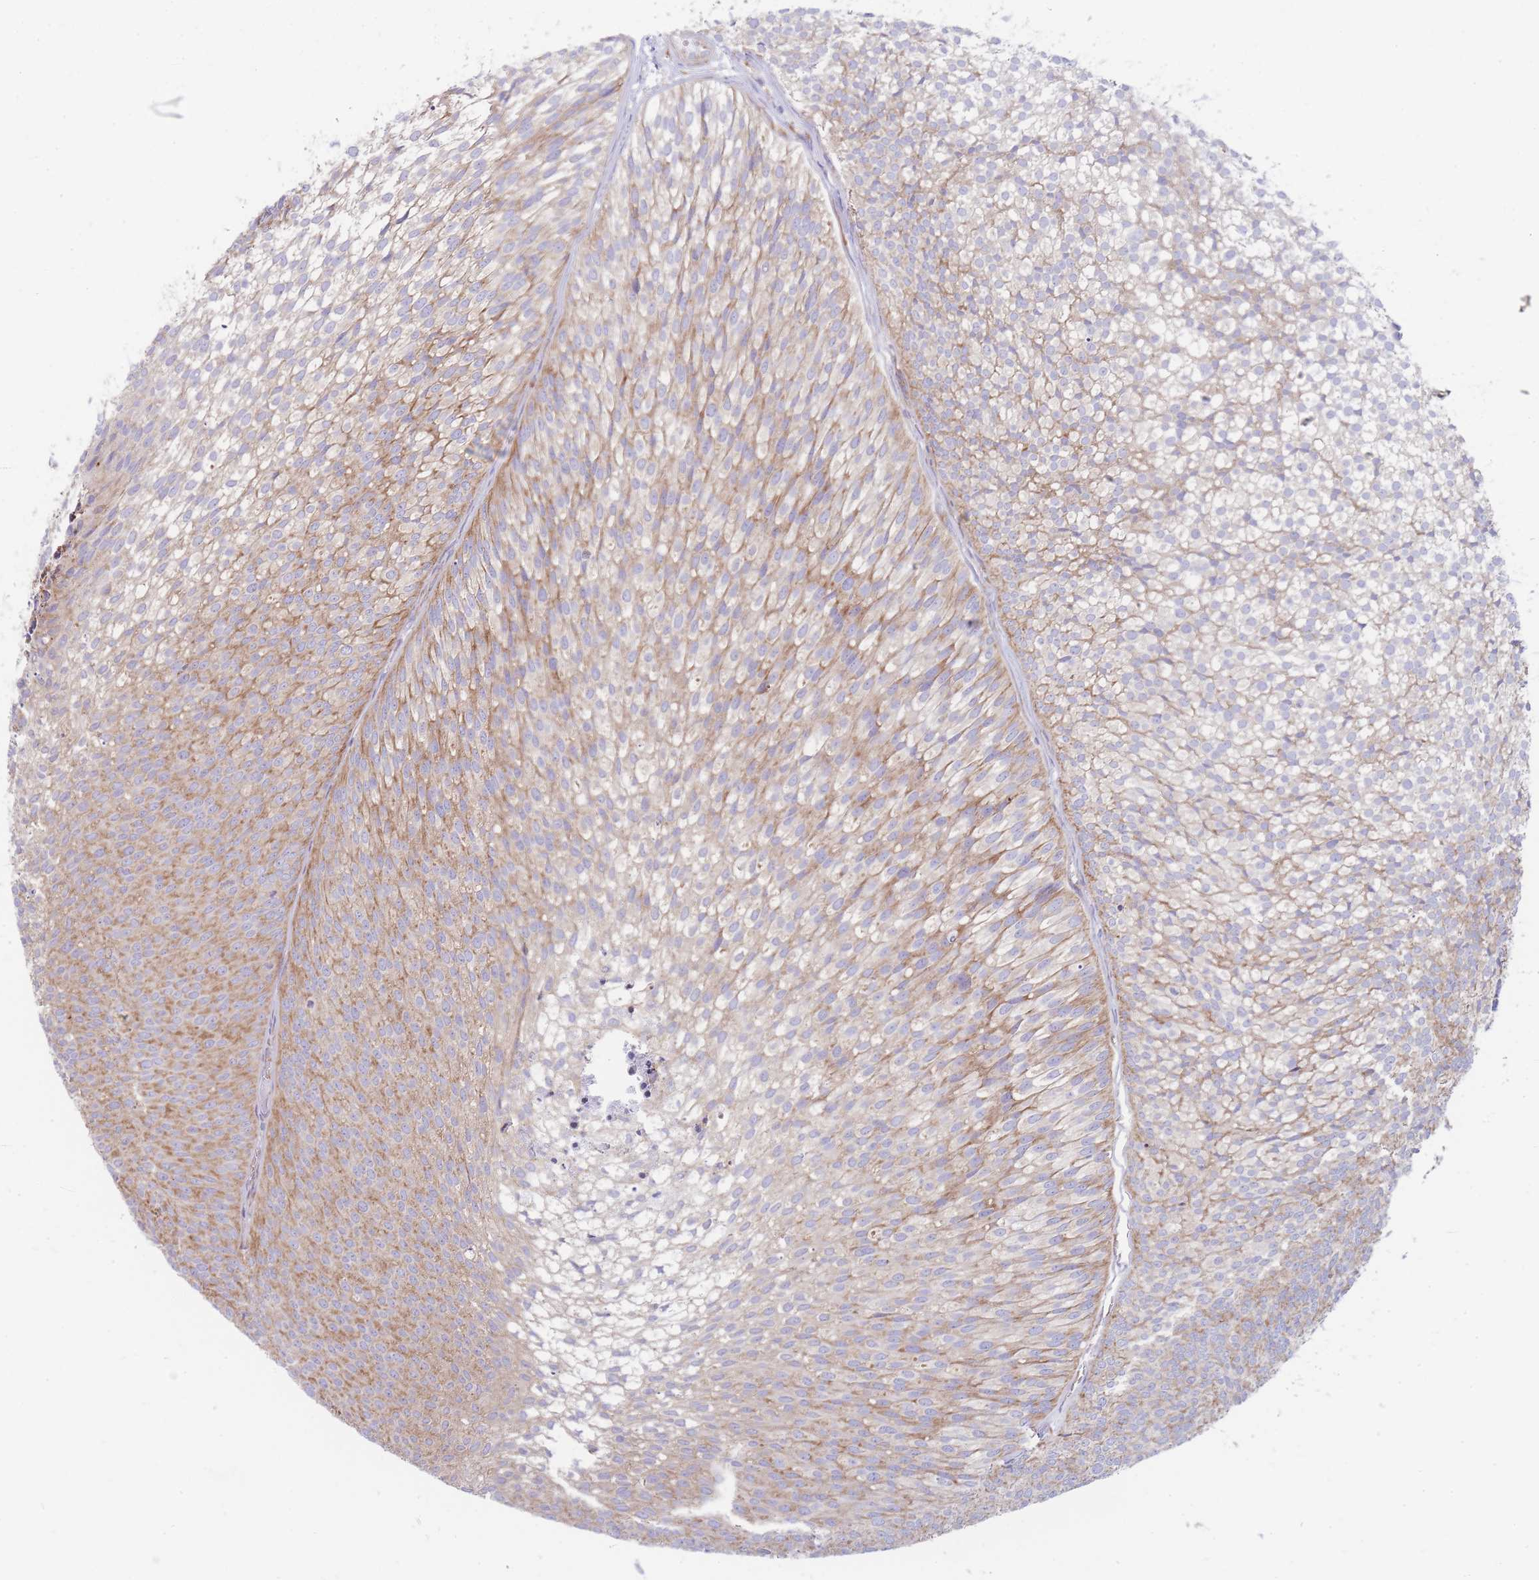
{"staining": {"intensity": "moderate", "quantity": "25%-75%", "location": "cytoplasmic/membranous"}, "tissue": "urothelial cancer", "cell_type": "Tumor cells", "image_type": "cancer", "snomed": [{"axis": "morphology", "description": "Urothelial carcinoma, Low grade"}, {"axis": "topography", "description": "Urinary bladder"}], "caption": "This is a histology image of immunohistochemistry staining of urothelial carcinoma (low-grade), which shows moderate expression in the cytoplasmic/membranous of tumor cells.", "gene": "RPL8", "patient": {"sex": "male", "age": 91}}